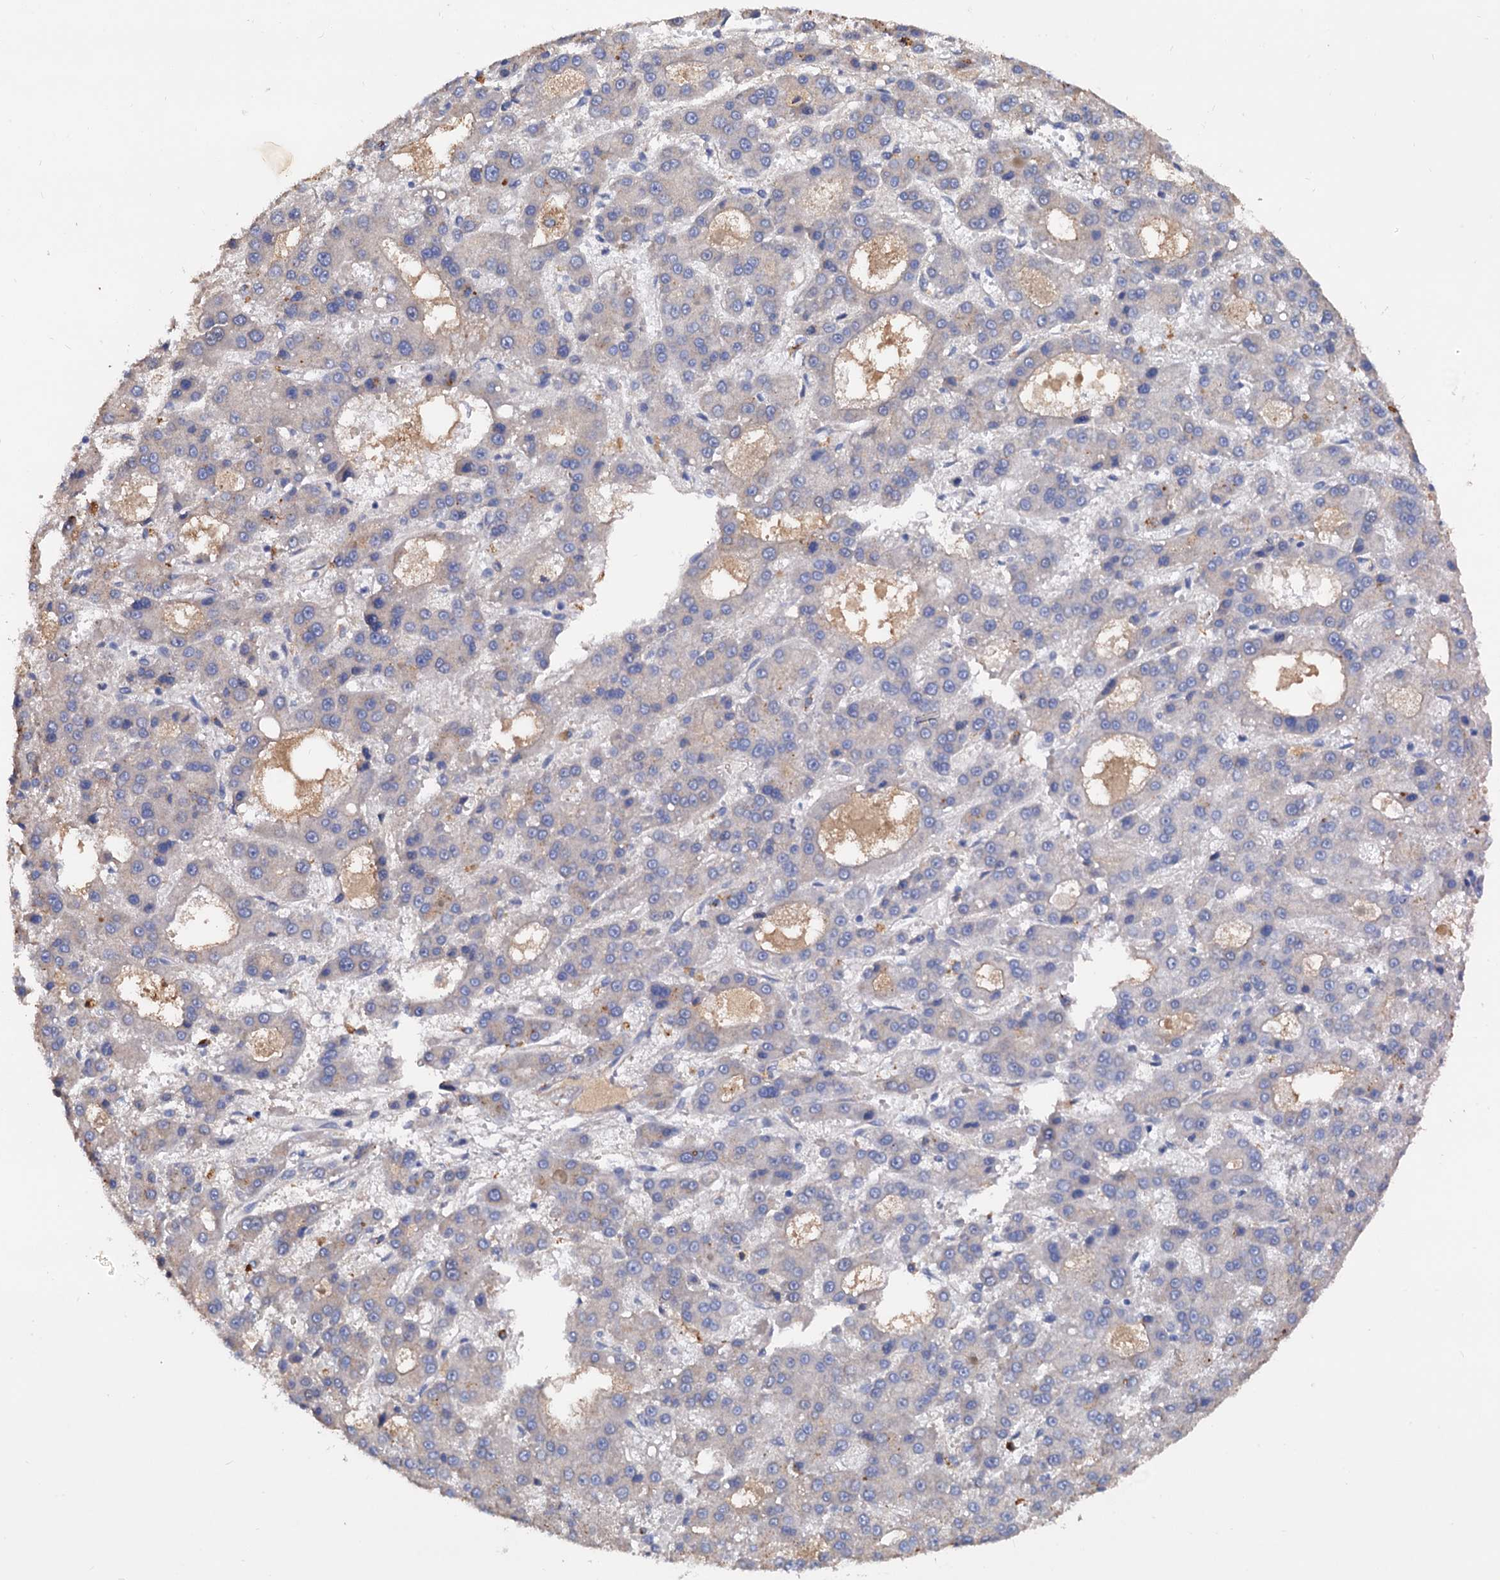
{"staining": {"intensity": "negative", "quantity": "none", "location": "none"}, "tissue": "liver cancer", "cell_type": "Tumor cells", "image_type": "cancer", "snomed": [{"axis": "morphology", "description": "Carcinoma, Hepatocellular, NOS"}, {"axis": "topography", "description": "Liver"}], "caption": "High power microscopy image of an IHC photomicrograph of hepatocellular carcinoma (liver), revealing no significant staining in tumor cells.", "gene": "NPAS4", "patient": {"sex": "male", "age": 70}}